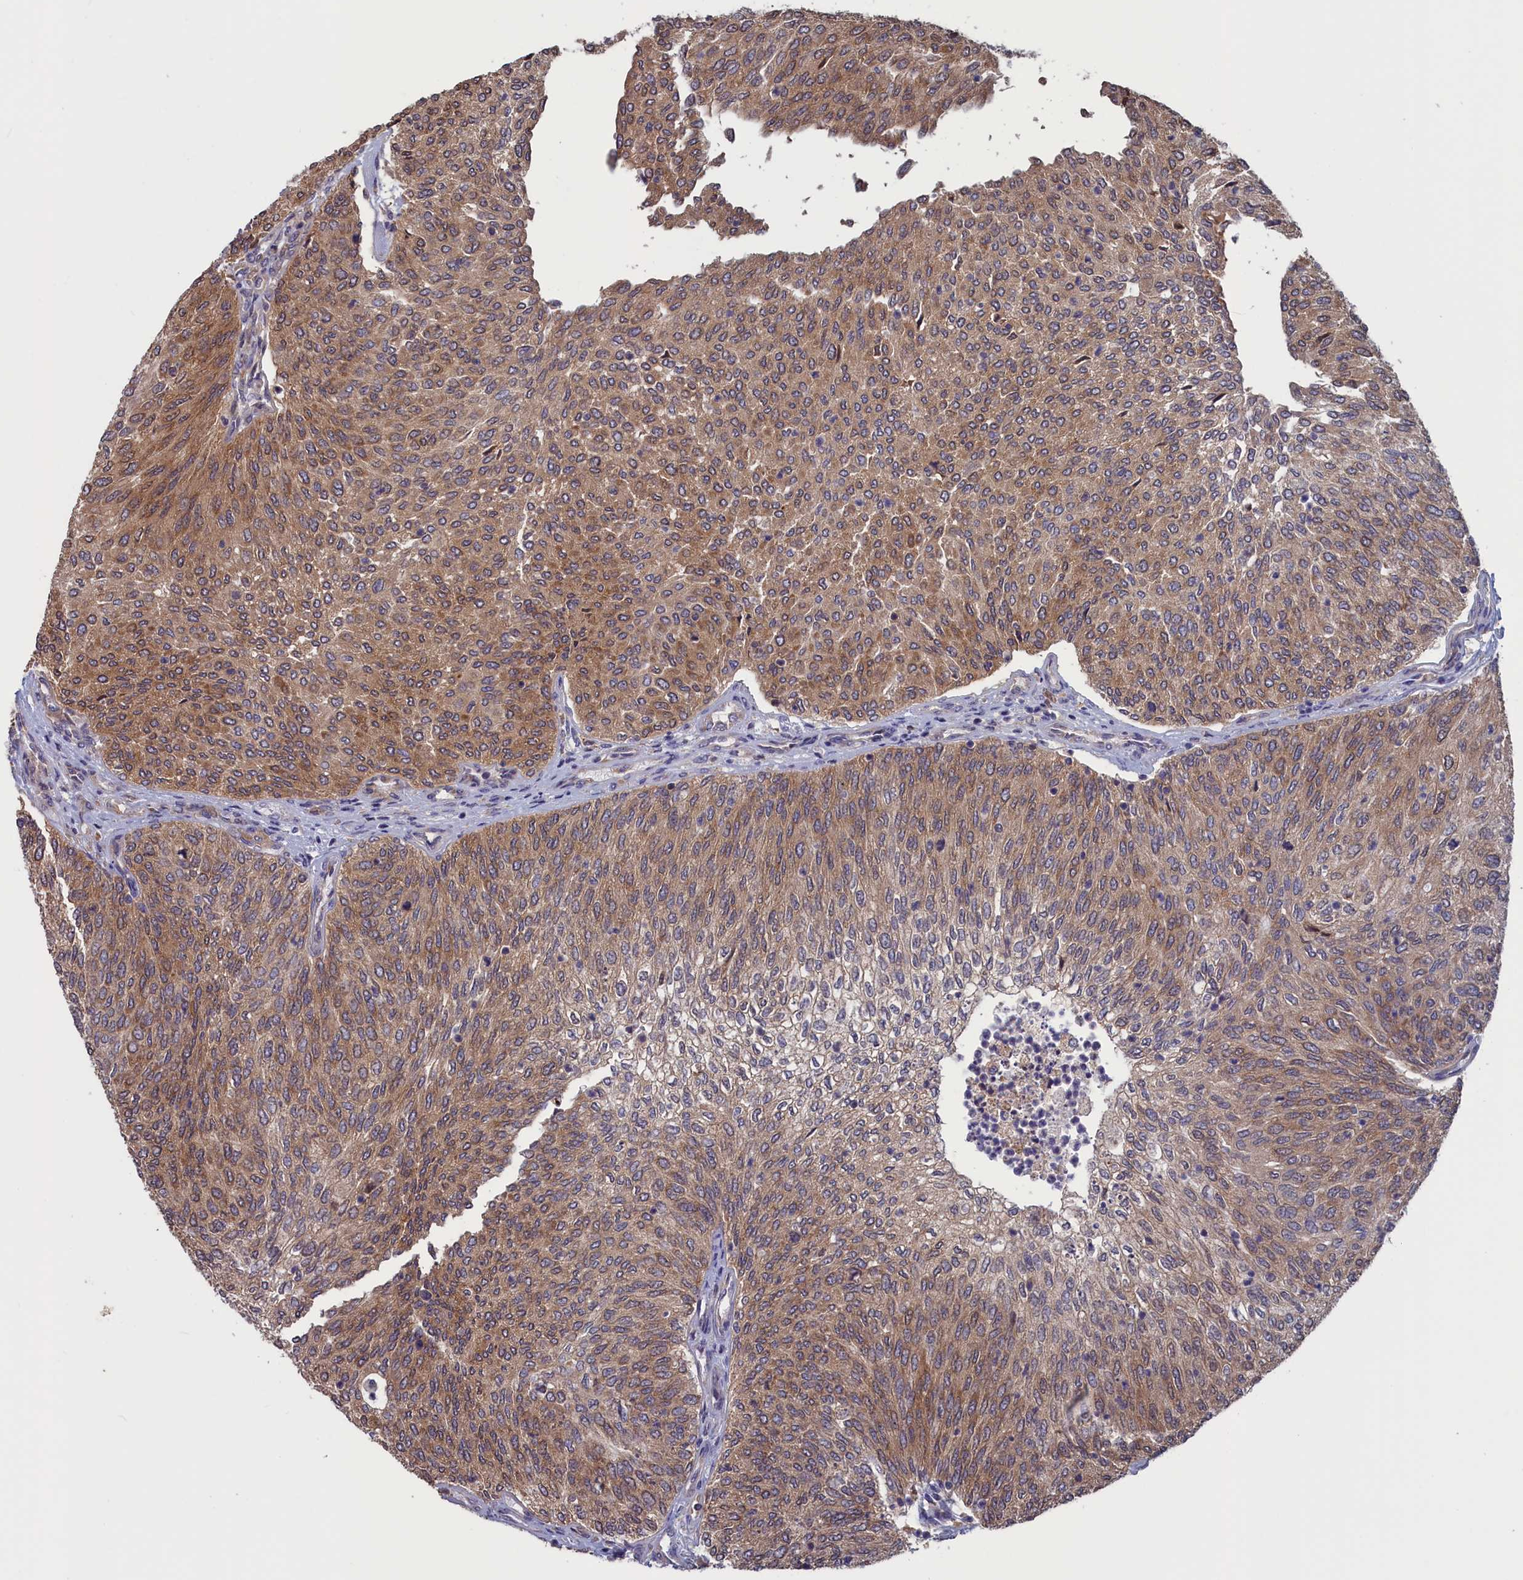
{"staining": {"intensity": "moderate", "quantity": ">75%", "location": "cytoplasmic/membranous"}, "tissue": "urothelial cancer", "cell_type": "Tumor cells", "image_type": "cancer", "snomed": [{"axis": "morphology", "description": "Urothelial carcinoma, Low grade"}, {"axis": "topography", "description": "Urinary bladder"}], "caption": "Immunohistochemical staining of urothelial cancer exhibits moderate cytoplasmic/membranous protein expression in about >75% of tumor cells. (DAB IHC with brightfield microscopy, high magnification).", "gene": "CACTIN", "patient": {"sex": "female", "age": 79}}